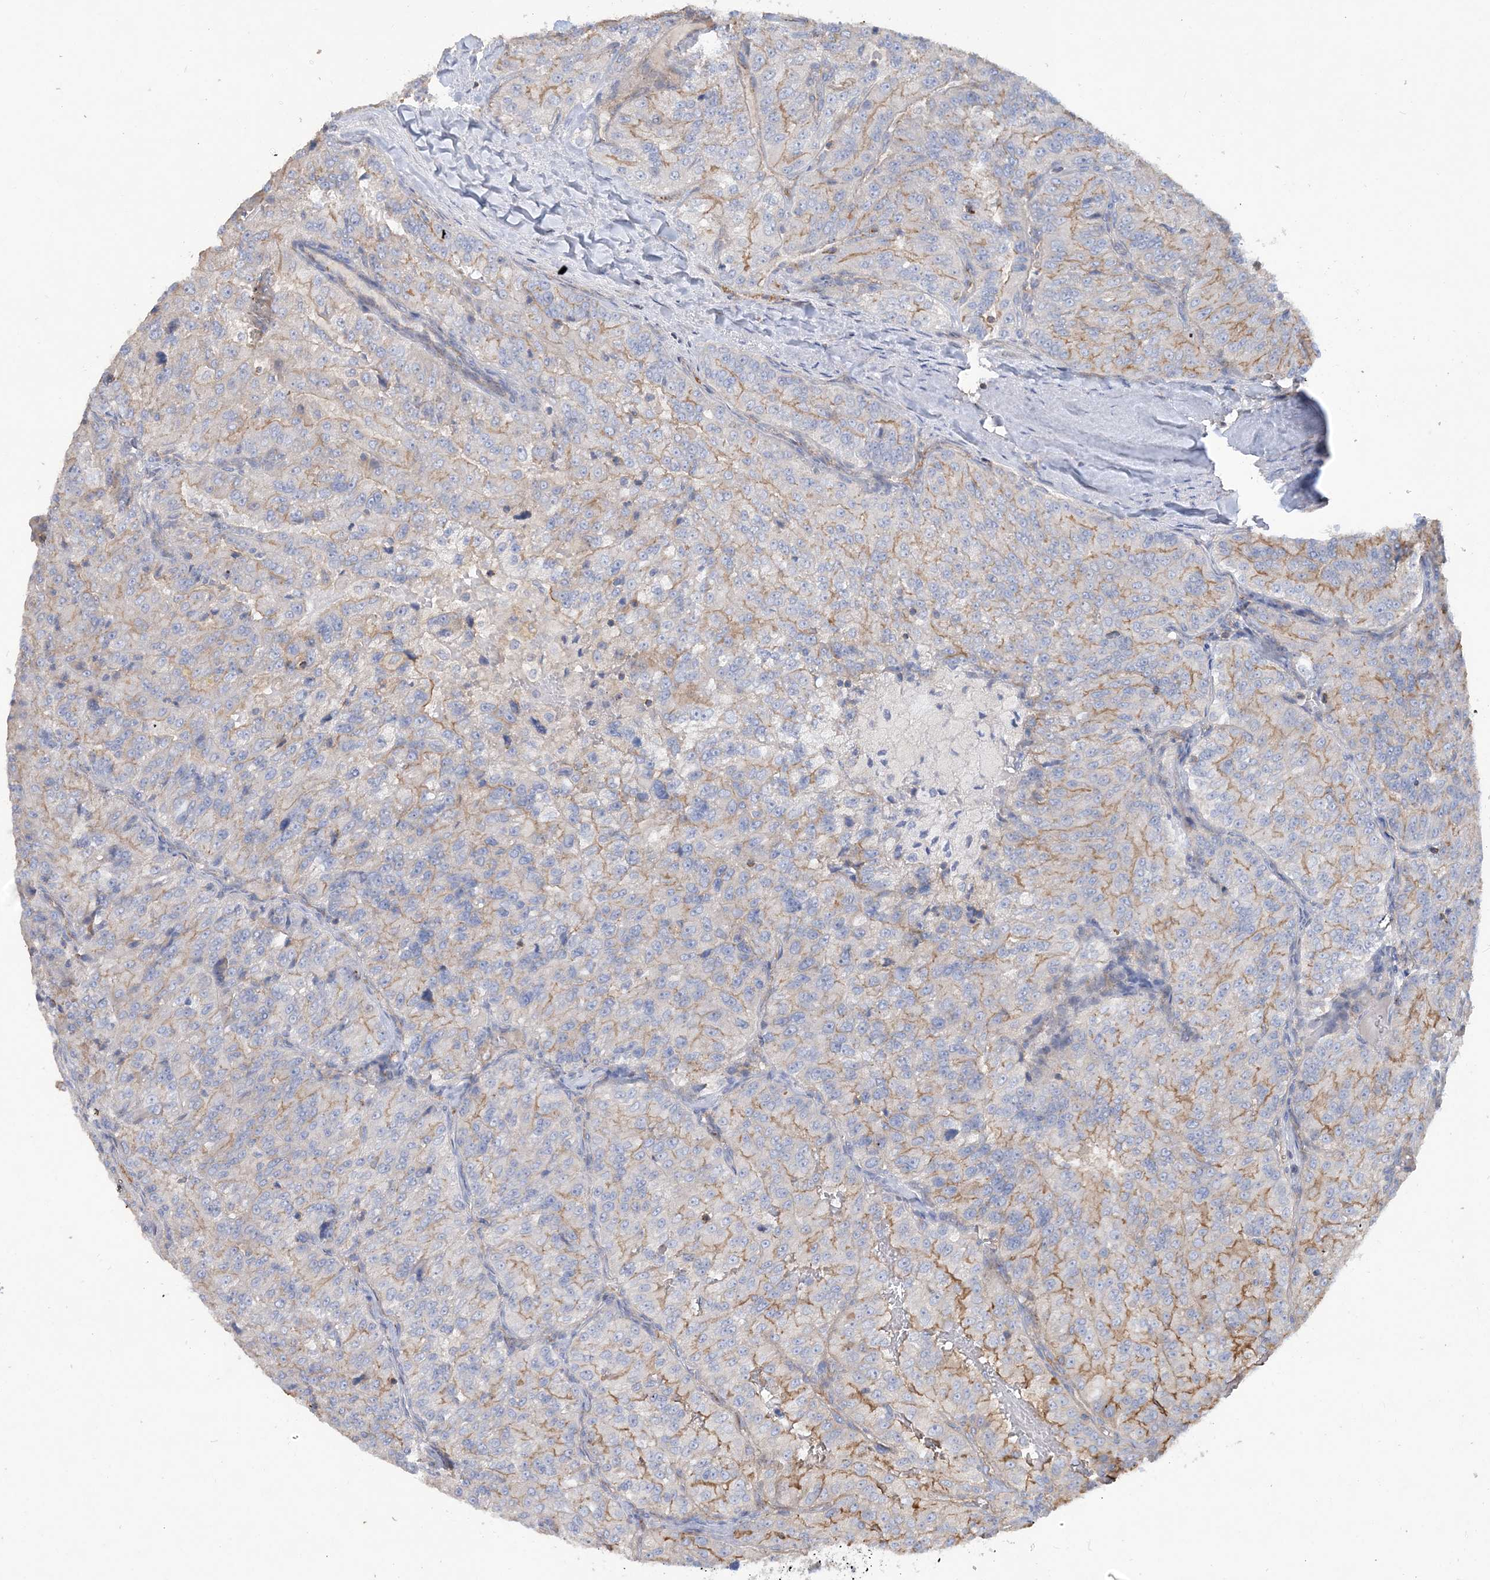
{"staining": {"intensity": "moderate", "quantity": "25%-75%", "location": "cytoplasmic/membranous"}, "tissue": "renal cancer", "cell_type": "Tumor cells", "image_type": "cancer", "snomed": [{"axis": "morphology", "description": "Adenocarcinoma, NOS"}, {"axis": "topography", "description": "Kidney"}], "caption": "A brown stain shows moderate cytoplasmic/membranous staining of a protein in human renal cancer (adenocarcinoma) tumor cells.", "gene": "PIGC", "patient": {"sex": "female", "age": 63}}